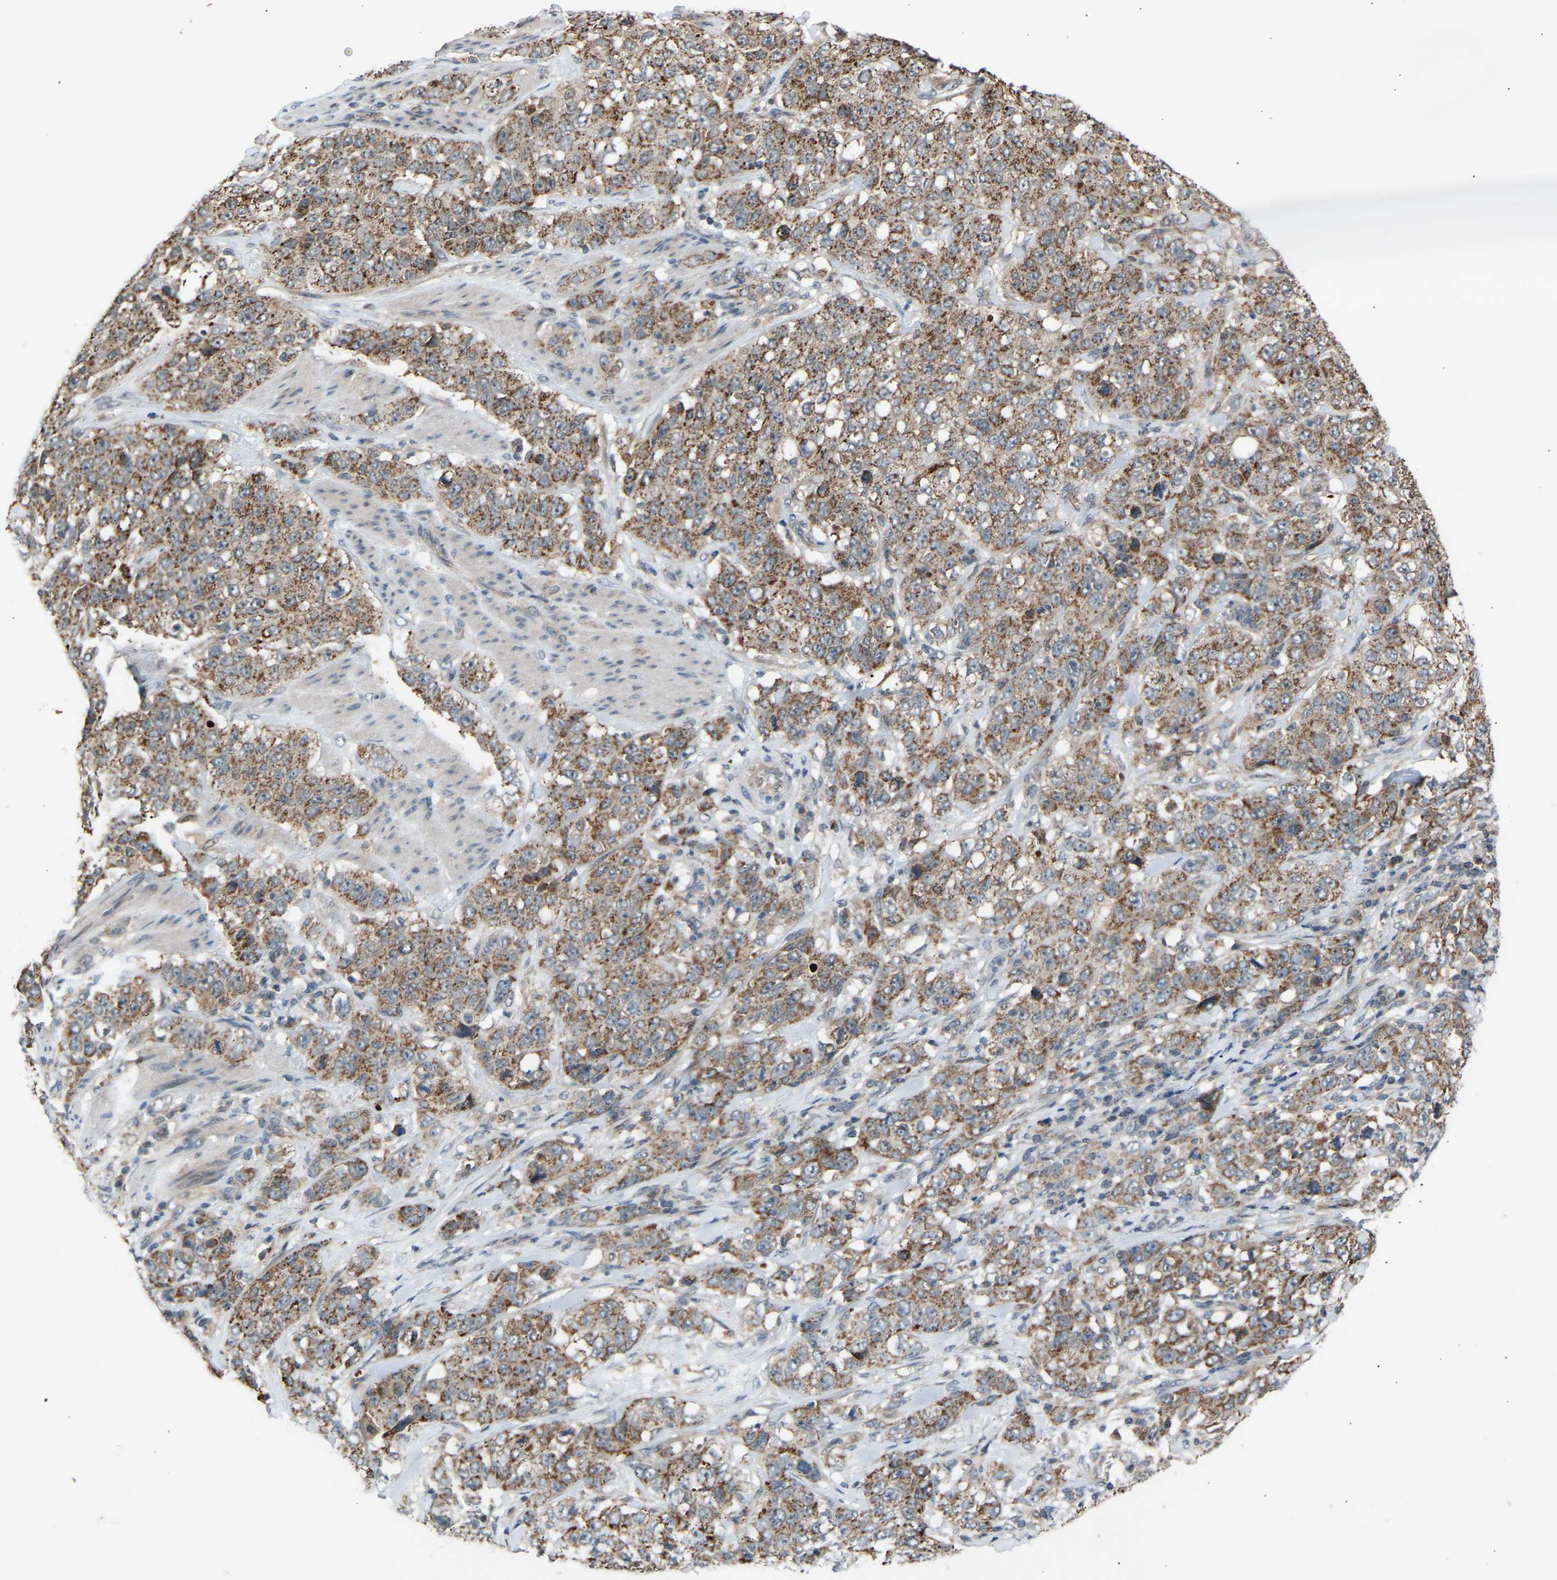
{"staining": {"intensity": "moderate", "quantity": ">75%", "location": "cytoplasmic/membranous"}, "tissue": "stomach cancer", "cell_type": "Tumor cells", "image_type": "cancer", "snomed": [{"axis": "morphology", "description": "Adenocarcinoma, NOS"}, {"axis": "topography", "description": "Stomach"}], "caption": "Human adenocarcinoma (stomach) stained for a protein (brown) exhibits moderate cytoplasmic/membranous positive positivity in approximately >75% of tumor cells.", "gene": "SLIRP", "patient": {"sex": "male", "age": 48}}